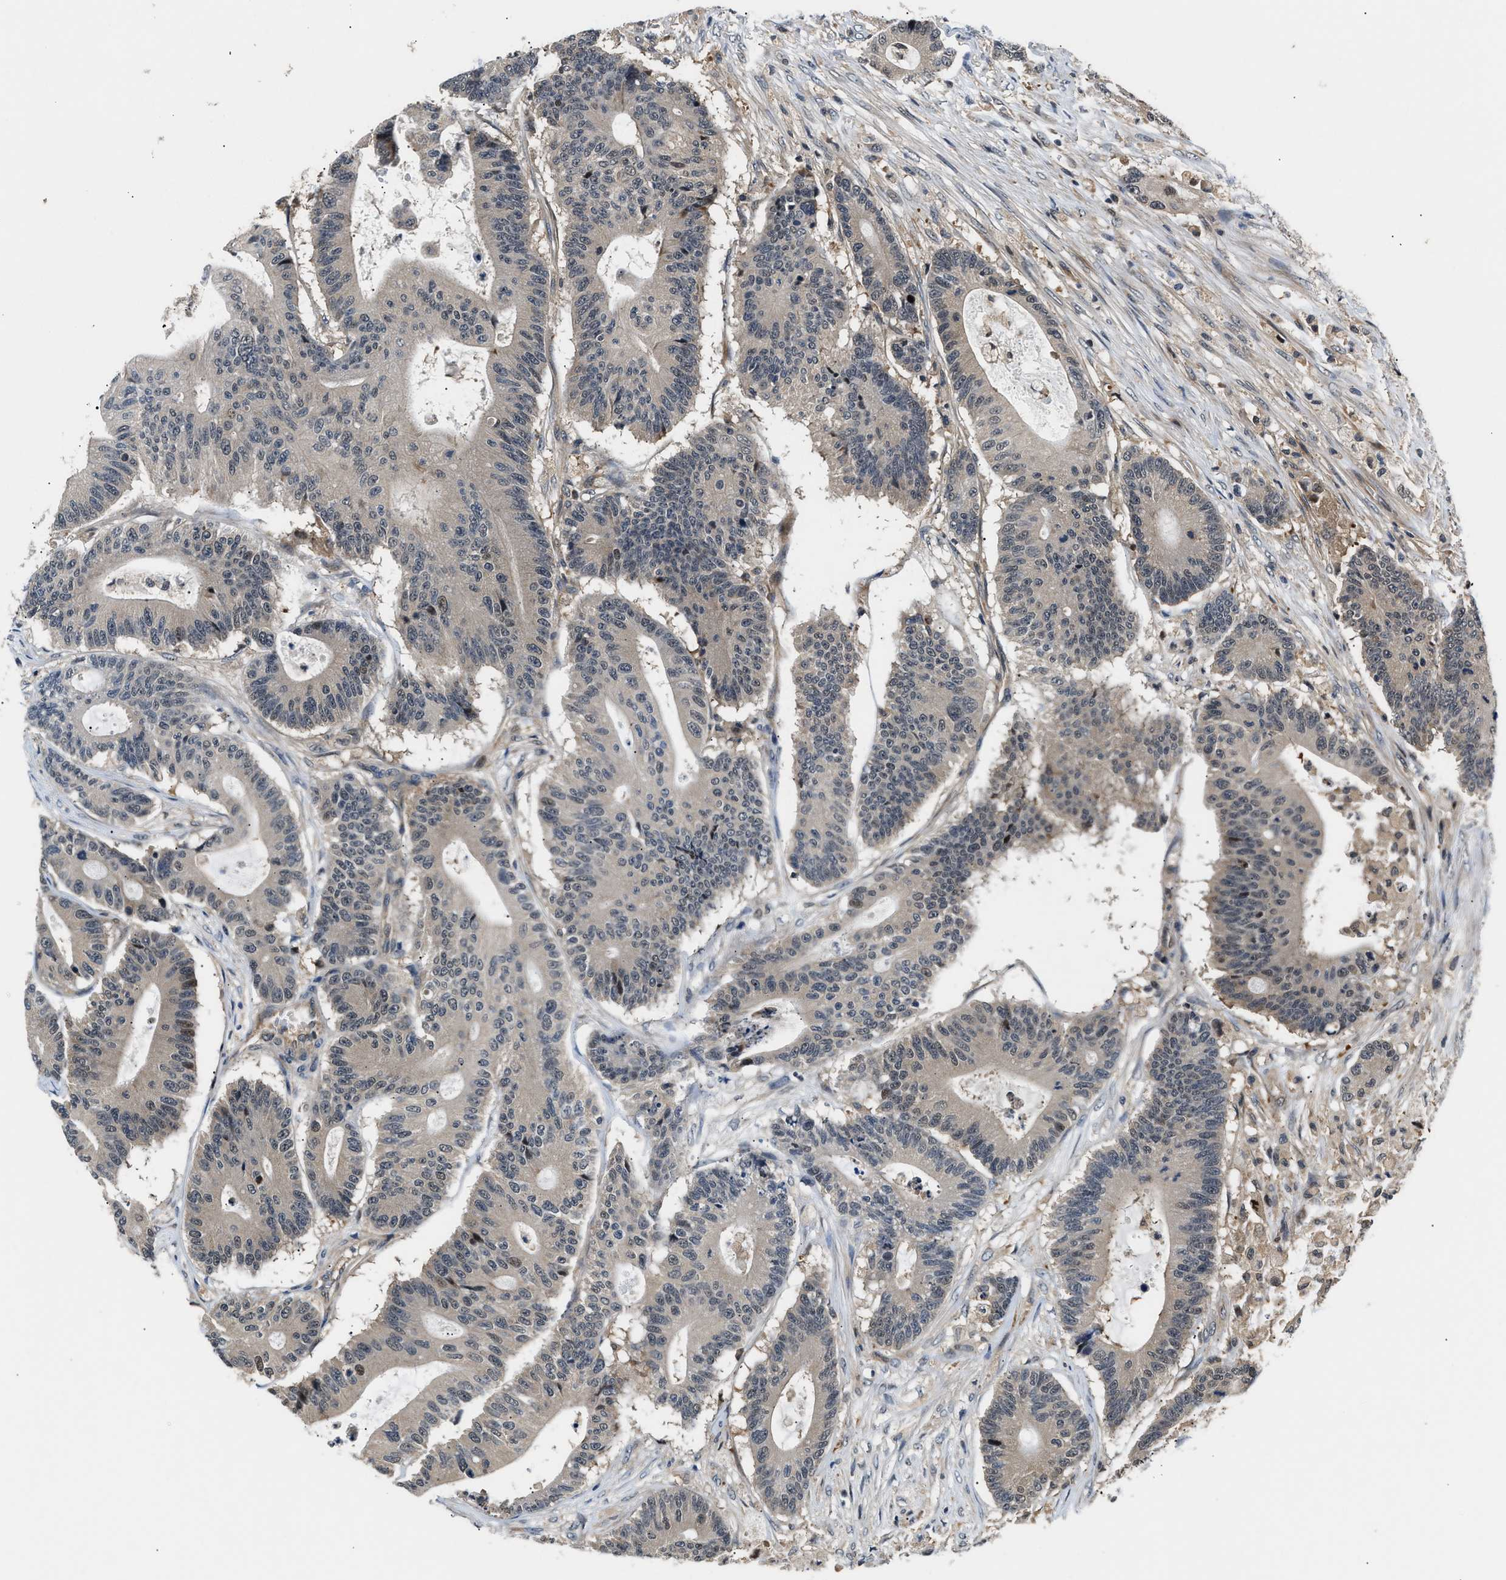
{"staining": {"intensity": "negative", "quantity": "none", "location": "none"}, "tissue": "colorectal cancer", "cell_type": "Tumor cells", "image_type": "cancer", "snomed": [{"axis": "morphology", "description": "Adenocarcinoma, NOS"}, {"axis": "topography", "description": "Colon"}], "caption": "Tumor cells are negative for brown protein staining in colorectal cancer (adenocarcinoma).", "gene": "TUT7", "patient": {"sex": "female", "age": 84}}